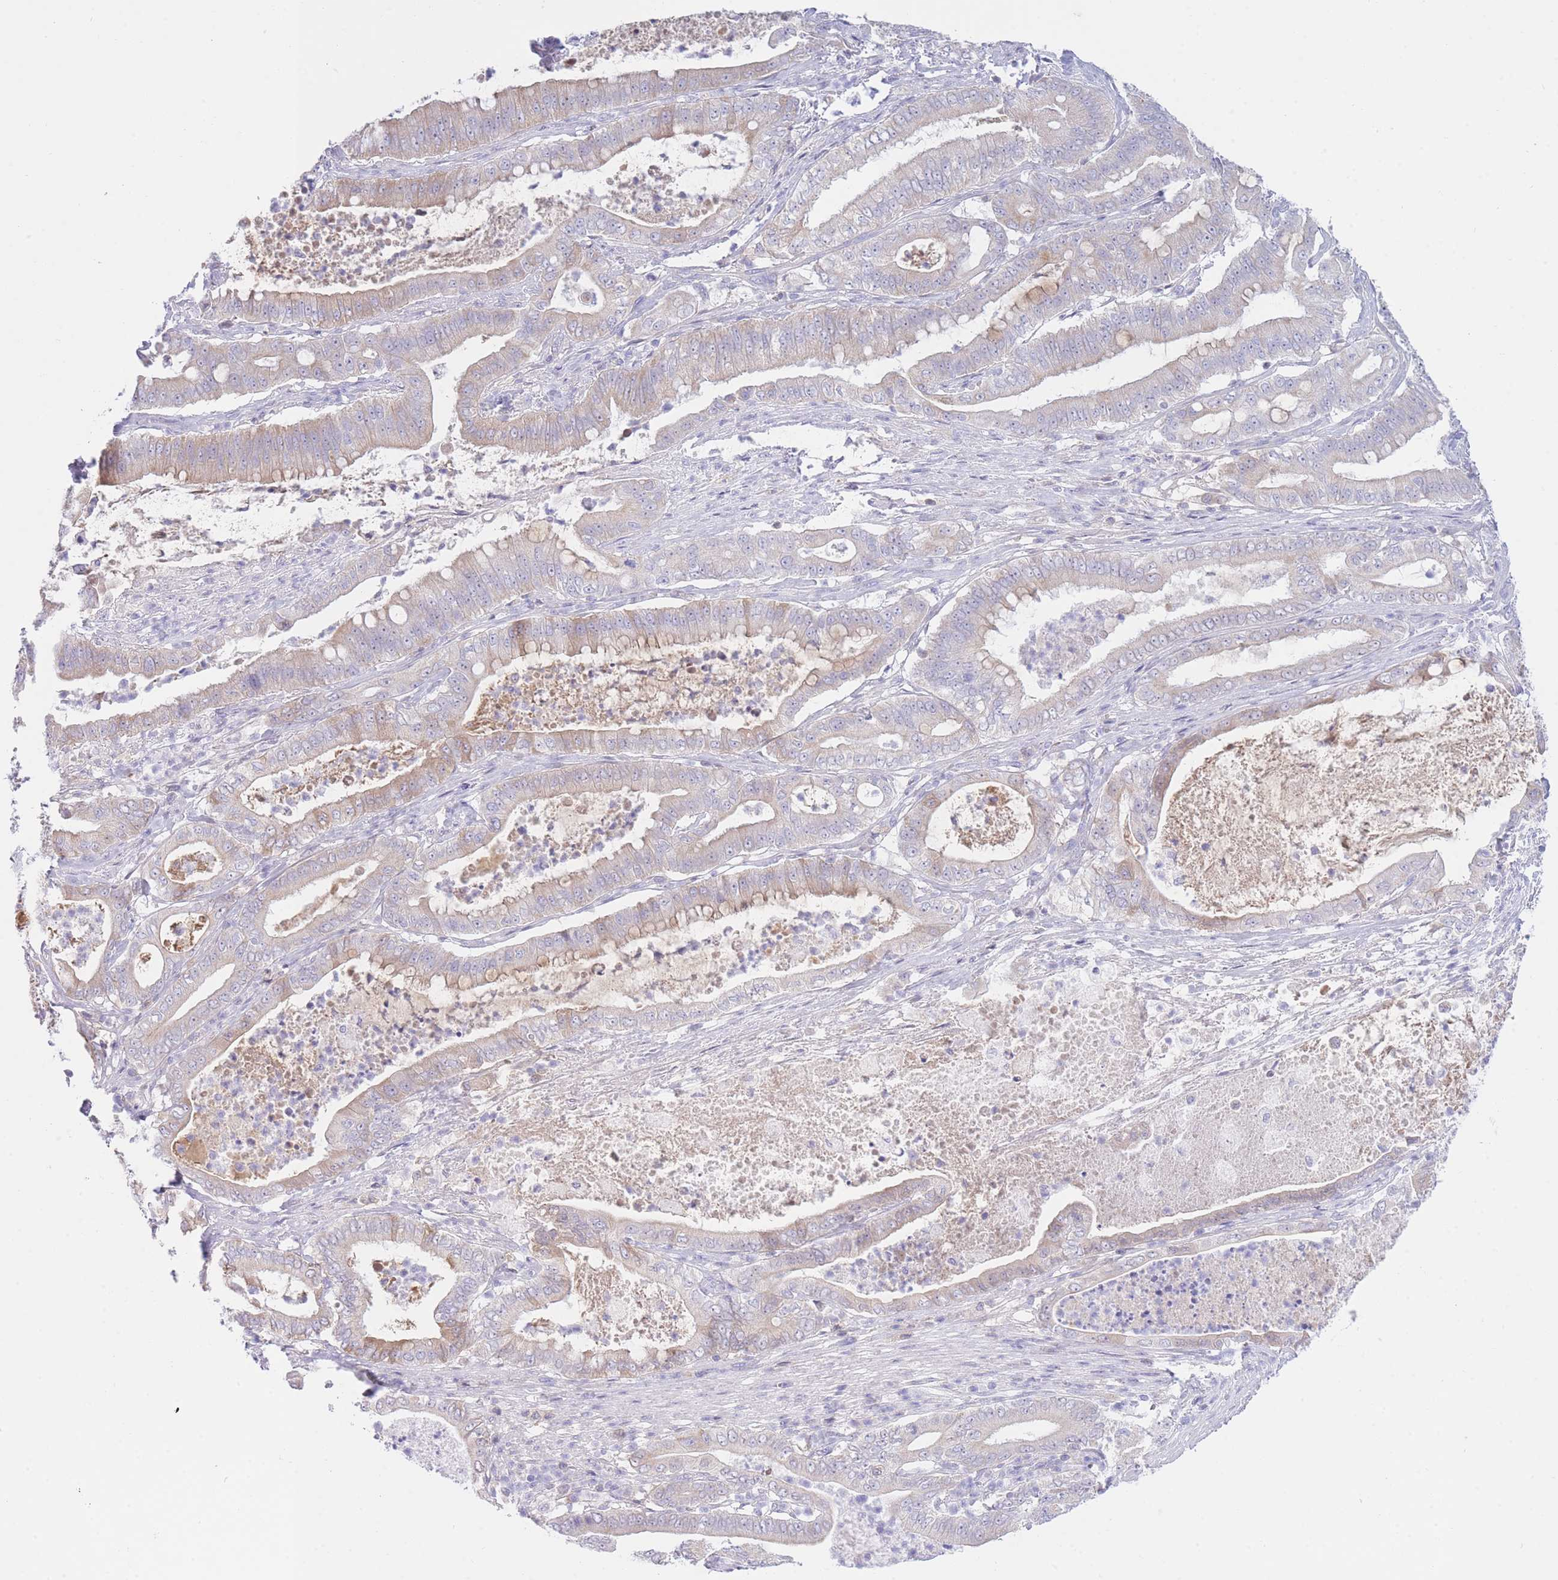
{"staining": {"intensity": "weak", "quantity": "25%-75%", "location": "cytoplasmic/membranous"}, "tissue": "pancreatic cancer", "cell_type": "Tumor cells", "image_type": "cancer", "snomed": [{"axis": "morphology", "description": "Adenocarcinoma, NOS"}, {"axis": "topography", "description": "Pancreas"}], "caption": "Immunohistochemical staining of human pancreatic cancer (adenocarcinoma) reveals low levels of weak cytoplasmic/membranous protein expression in about 25%-75% of tumor cells.", "gene": "NANP", "patient": {"sex": "male", "age": 71}}